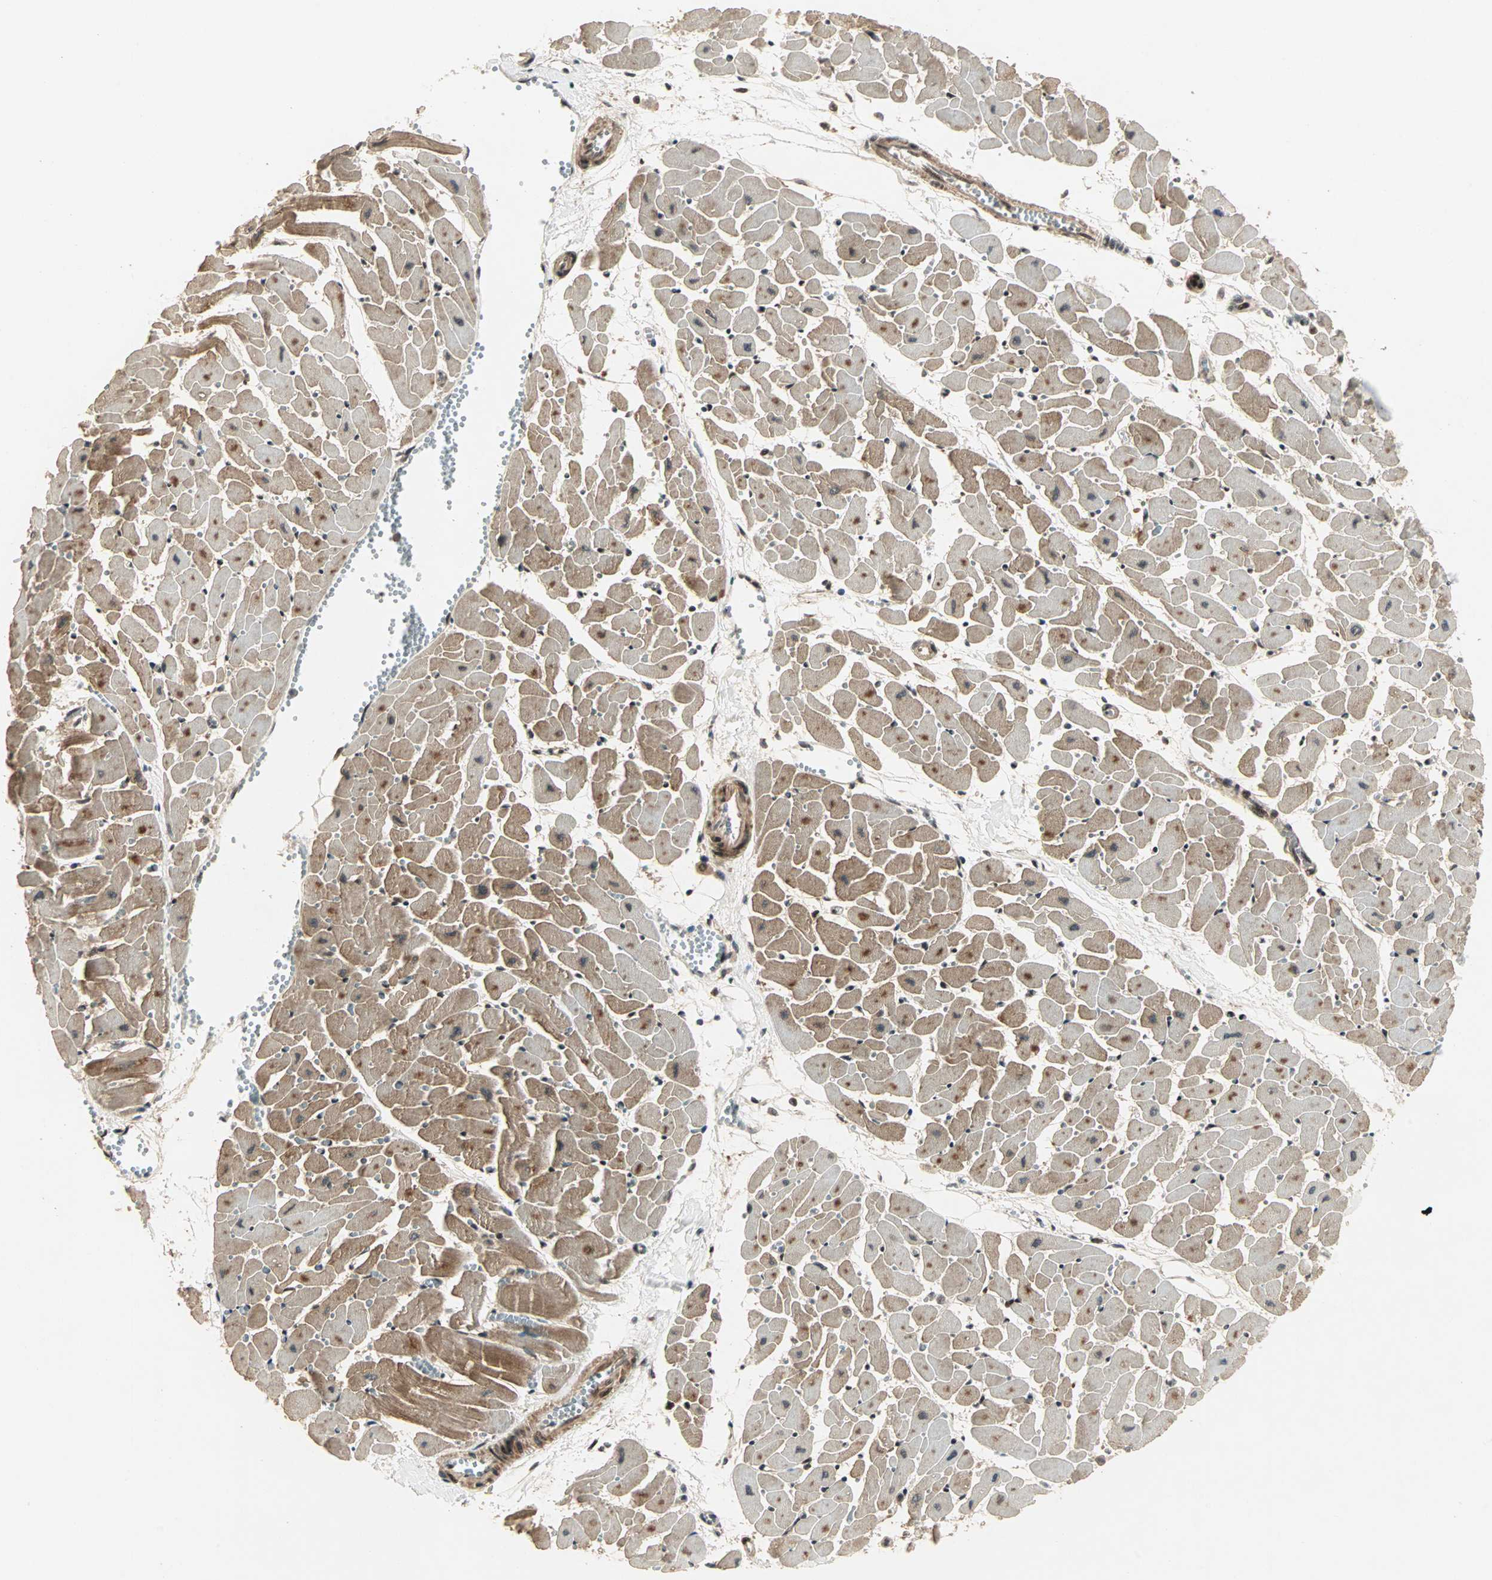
{"staining": {"intensity": "moderate", "quantity": ">75%", "location": "cytoplasmic/membranous,nuclear"}, "tissue": "heart muscle", "cell_type": "Cardiomyocytes", "image_type": "normal", "snomed": [{"axis": "morphology", "description": "Normal tissue, NOS"}, {"axis": "topography", "description": "Heart"}], "caption": "The photomicrograph displays immunohistochemical staining of unremarkable heart muscle. There is moderate cytoplasmic/membranous,nuclear positivity is present in about >75% of cardiomyocytes.", "gene": "ZBED9", "patient": {"sex": "female", "age": 19}}